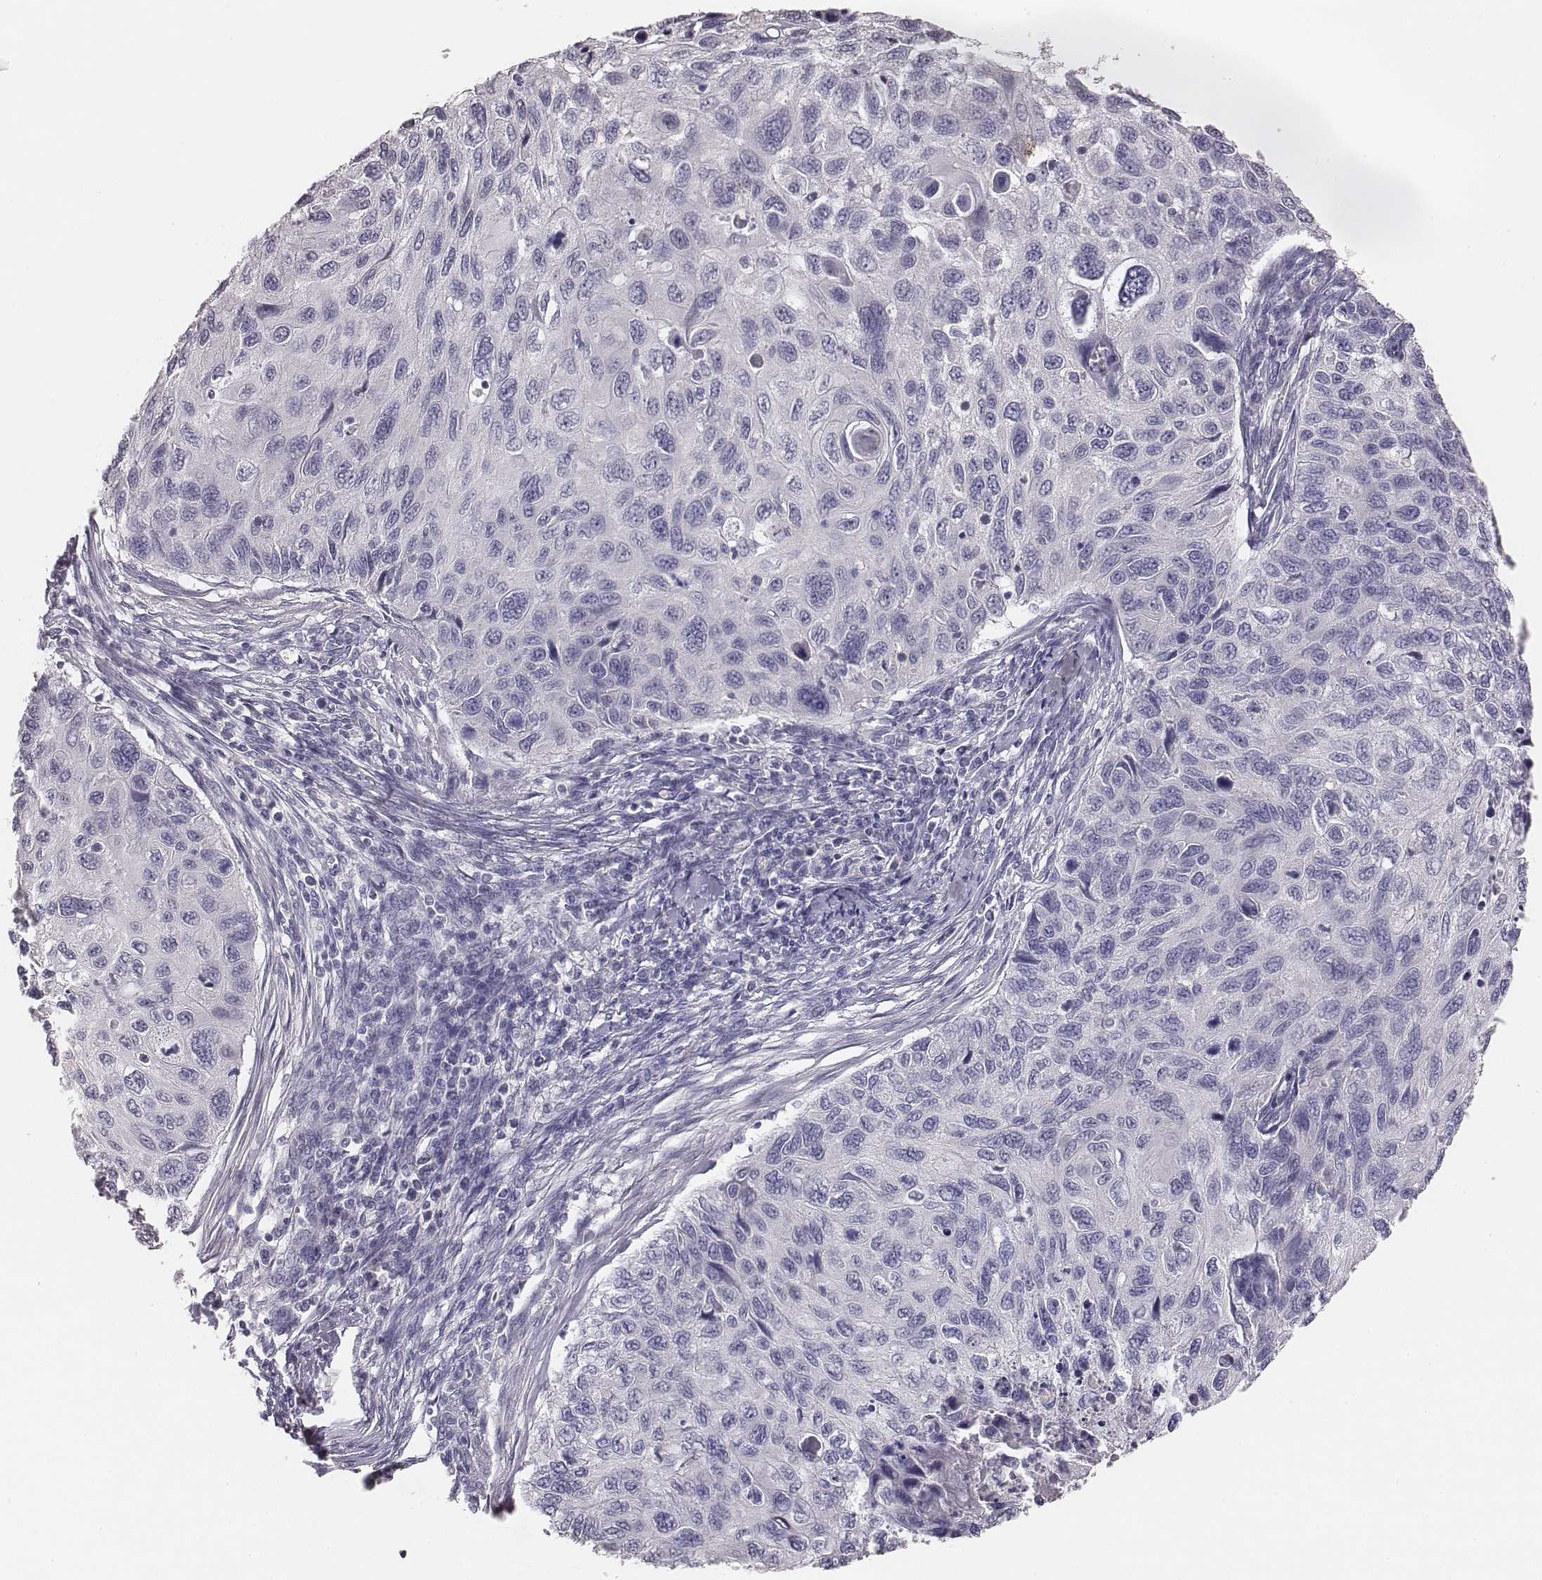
{"staining": {"intensity": "negative", "quantity": "none", "location": "none"}, "tissue": "cervical cancer", "cell_type": "Tumor cells", "image_type": "cancer", "snomed": [{"axis": "morphology", "description": "Squamous cell carcinoma, NOS"}, {"axis": "topography", "description": "Cervix"}], "caption": "Immunohistochemistry (IHC) of cervical cancer reveals no positivity in tumor cells. (DAB (3,3'-diaminobenzidine) immunohistochemistry with hematoxylin counter stain).", "gene": "MYH6", "patient": {"sex": "female", "age": 70}}